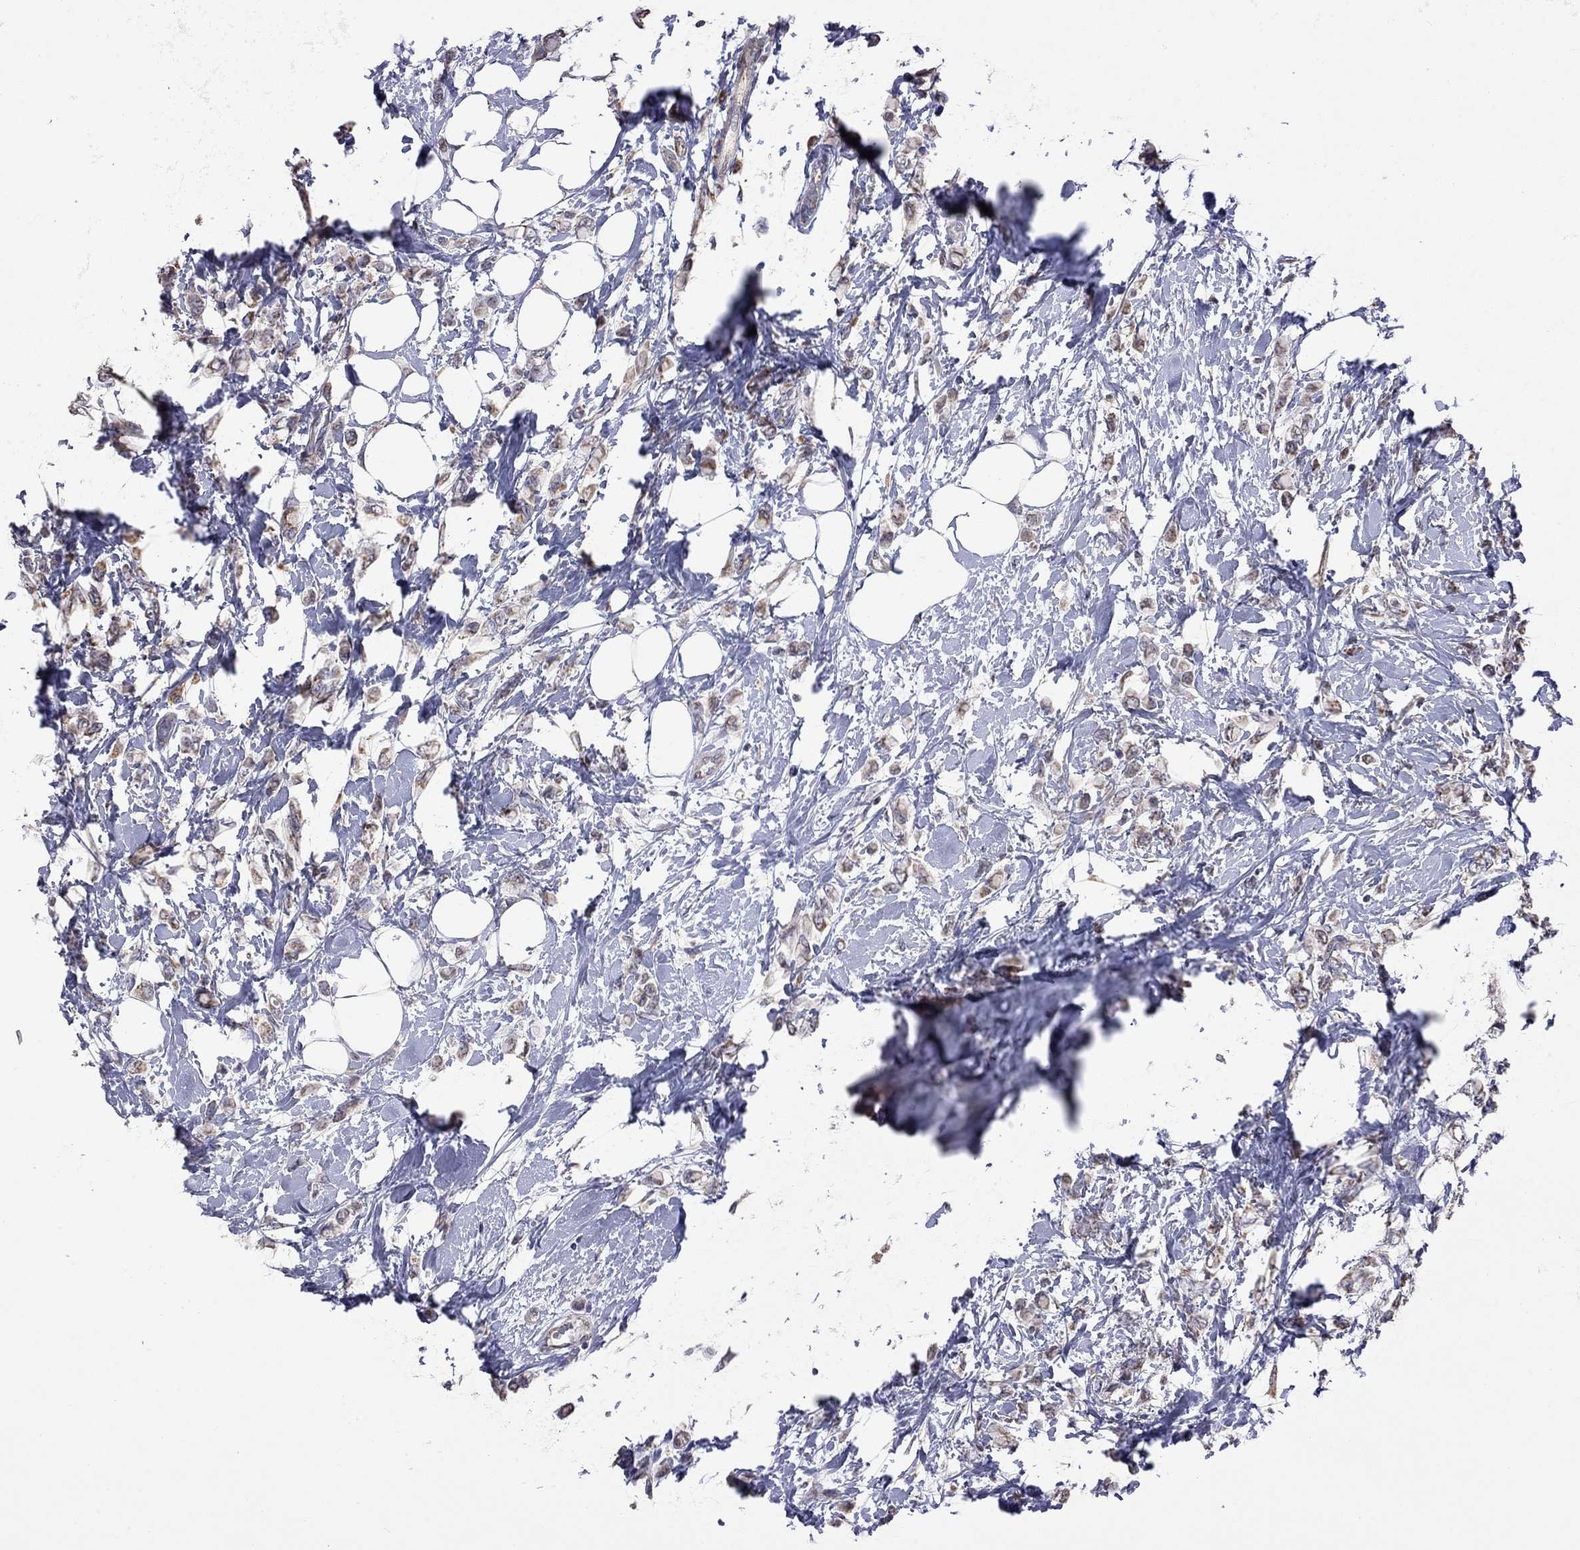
{"staining": {"intensity": "moderate", "quantity": ">75%", "location": "cytoplasmic/membranous"}, "tissue": "breast cancer", "cell_type": "Tumor cells", "image_type": "cancer", "snomed": [{"axis": "morphology", "description": "Lobular carcinoma"}, {"axis": "topography", "description": "Breast"}], "caption": "Immunohistochemical staining of human breast cancer (lobular carcinoma) shows medium levels of moderate cytoplasmic/membranous protein expression in about >75% of tumor cells. (DAB IHC with brightfield microscopy, high magnification).", "gene": "NDUFB1", "patient": {"sex": "female", "age": 66}}